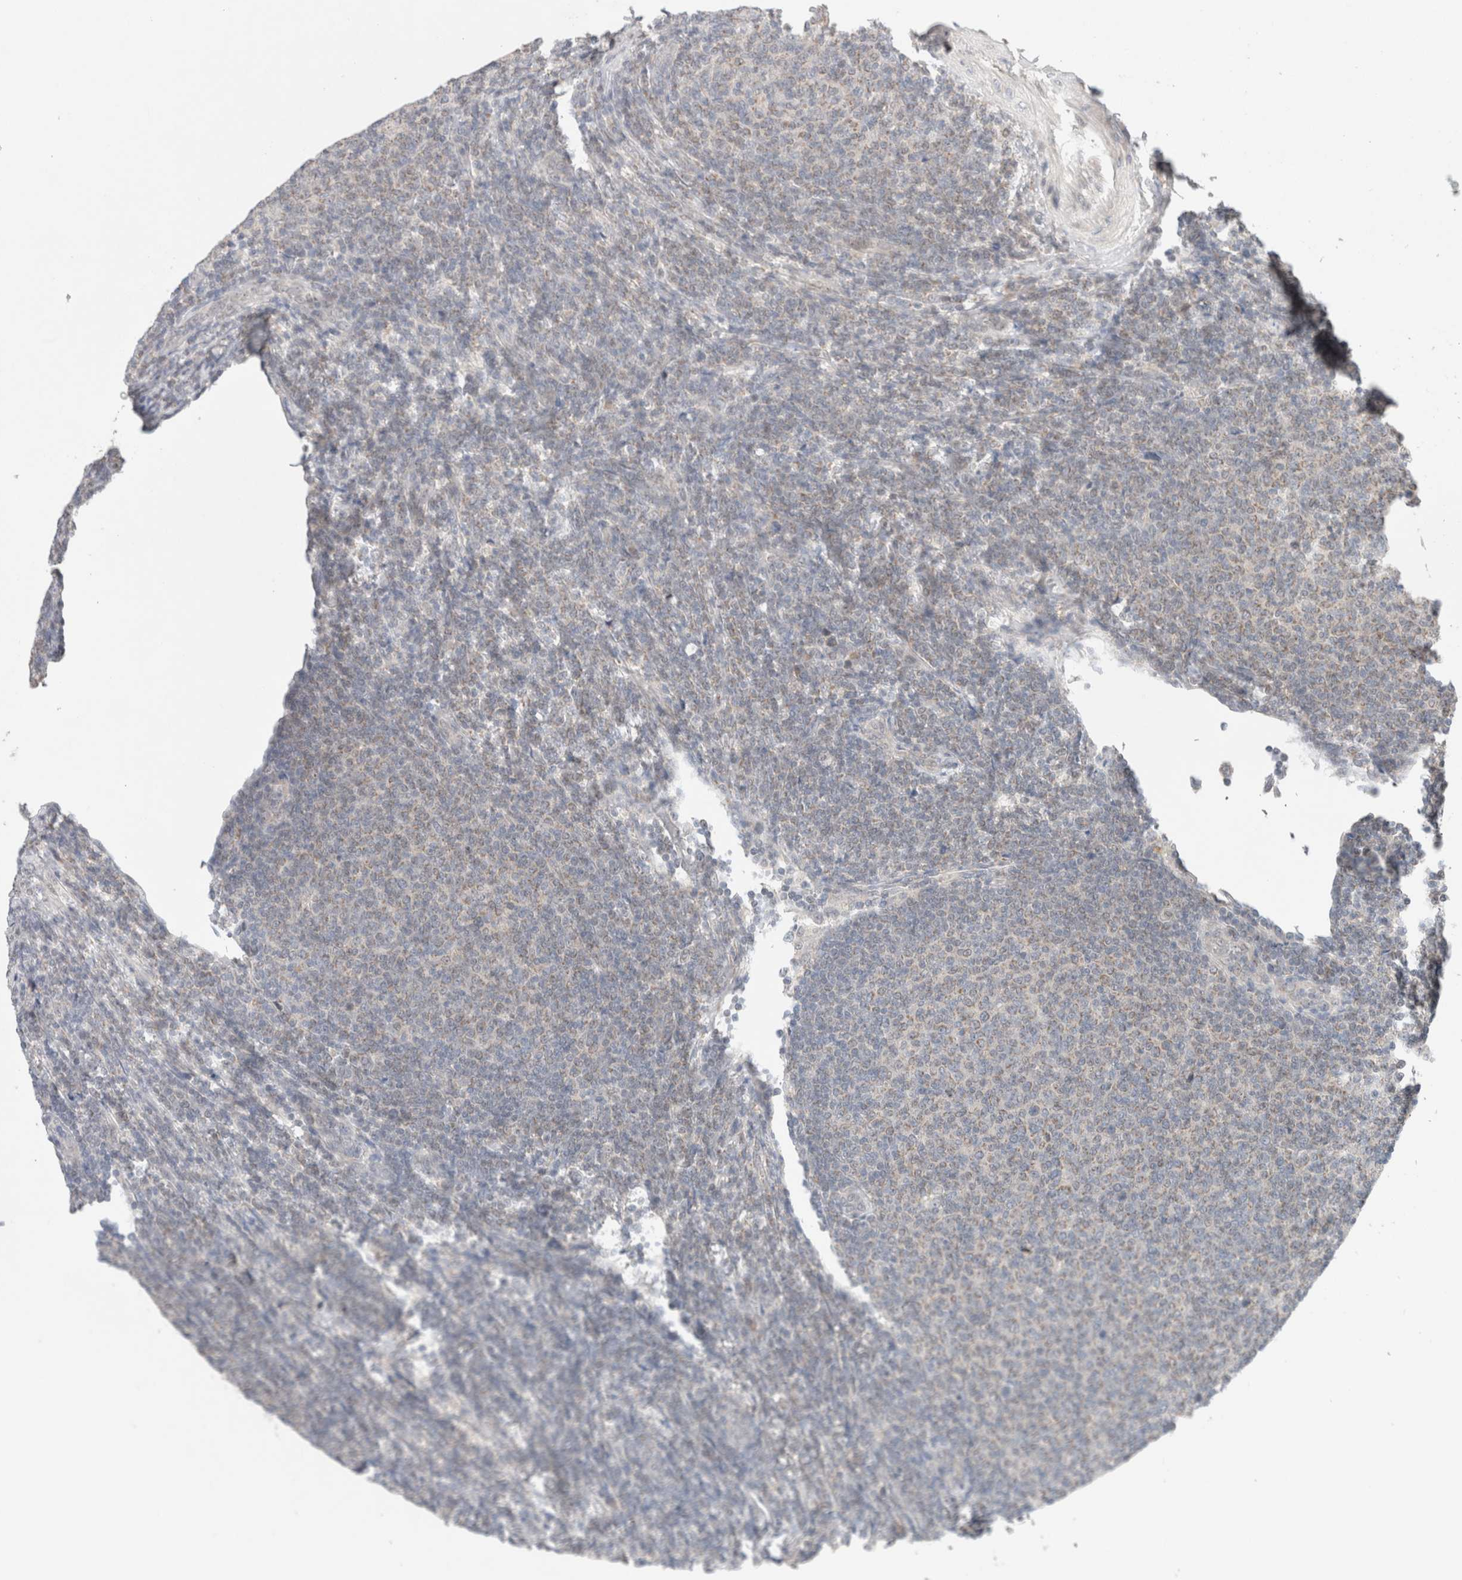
{"staining": {"intensity": "weak", "quantity": "25%-75%", "location": "cytoplasmic/membranous"}, "tissue": "lymphoma", "cell_type": "Tumor cells", "image_type": "cancer", "snomed": [{"axis": "morphology", "description": "Malignant lymphoma, non-Hodgkin's type, Low grade"}, {"axis": "topography", "description": "Lymph node"}], "caption": "Lymphoma stained with DAB immunohistochemistry (IHC) exhibits low levels of weak cytoplasmic/membranous expression in approximately 25%-75% of tumor cells.", "gene": "ERI3", "patient": {"sex": "male", "age": 66}}